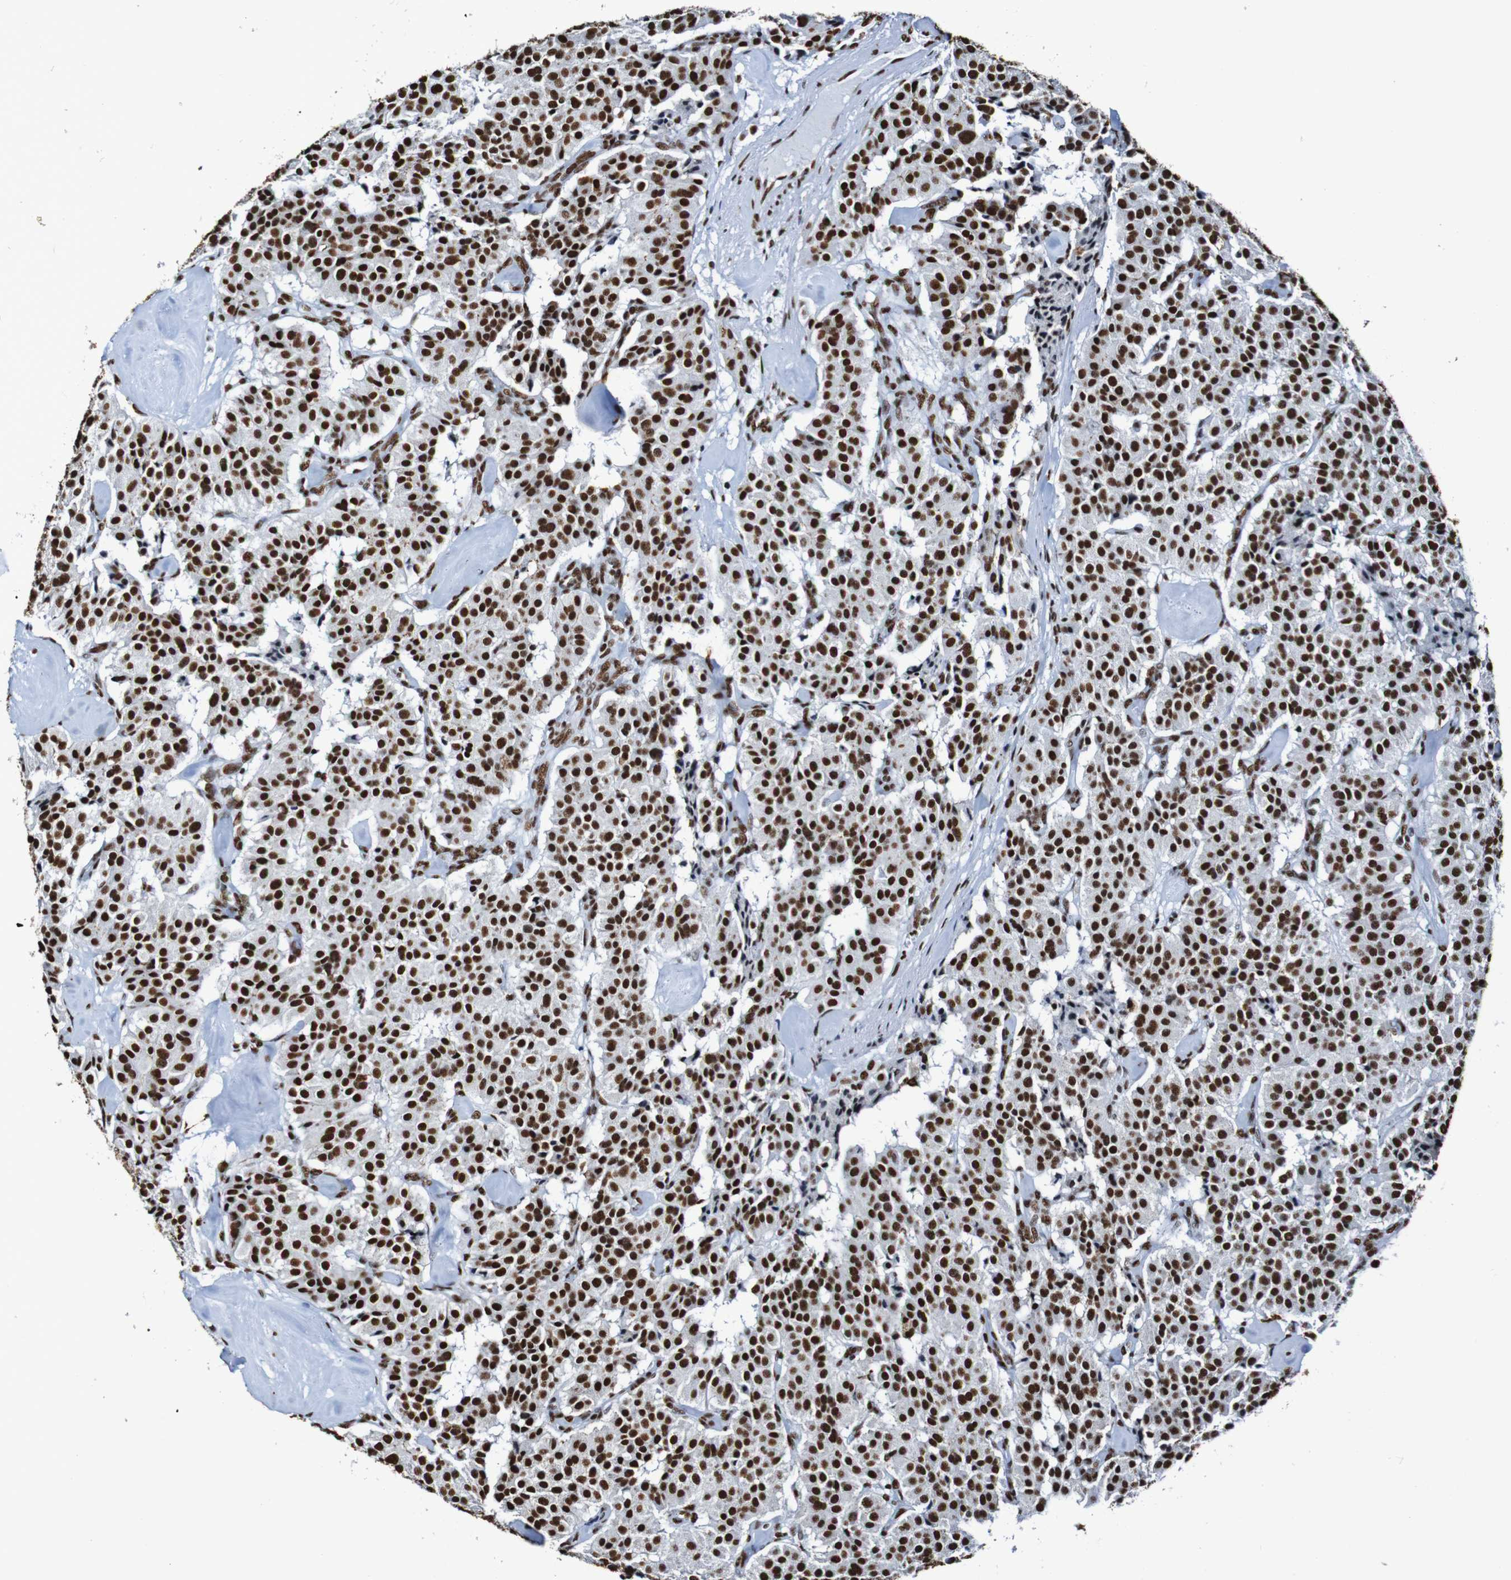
{"staining": {"intensity": "strong", "quantity": ">75%", "location": "nuclear"}, "tissue": "carcinoid", "cell_type": "Tumor cells", "image_type": "cancer", "snomed": [{"axis": "morphology", "description": "Carcinoid, malignant, NOS"}, {"axis": "topography", "description": "Lung"}], "caption": "An immunohistochemistry image of neoplastic tissue is shown. Protein staining in brown shows strong nuclear positivity in malignant carcinoid within tumor cells.", "gene": "SRSF3", "patient": {"sex": "male", "age": 30}}